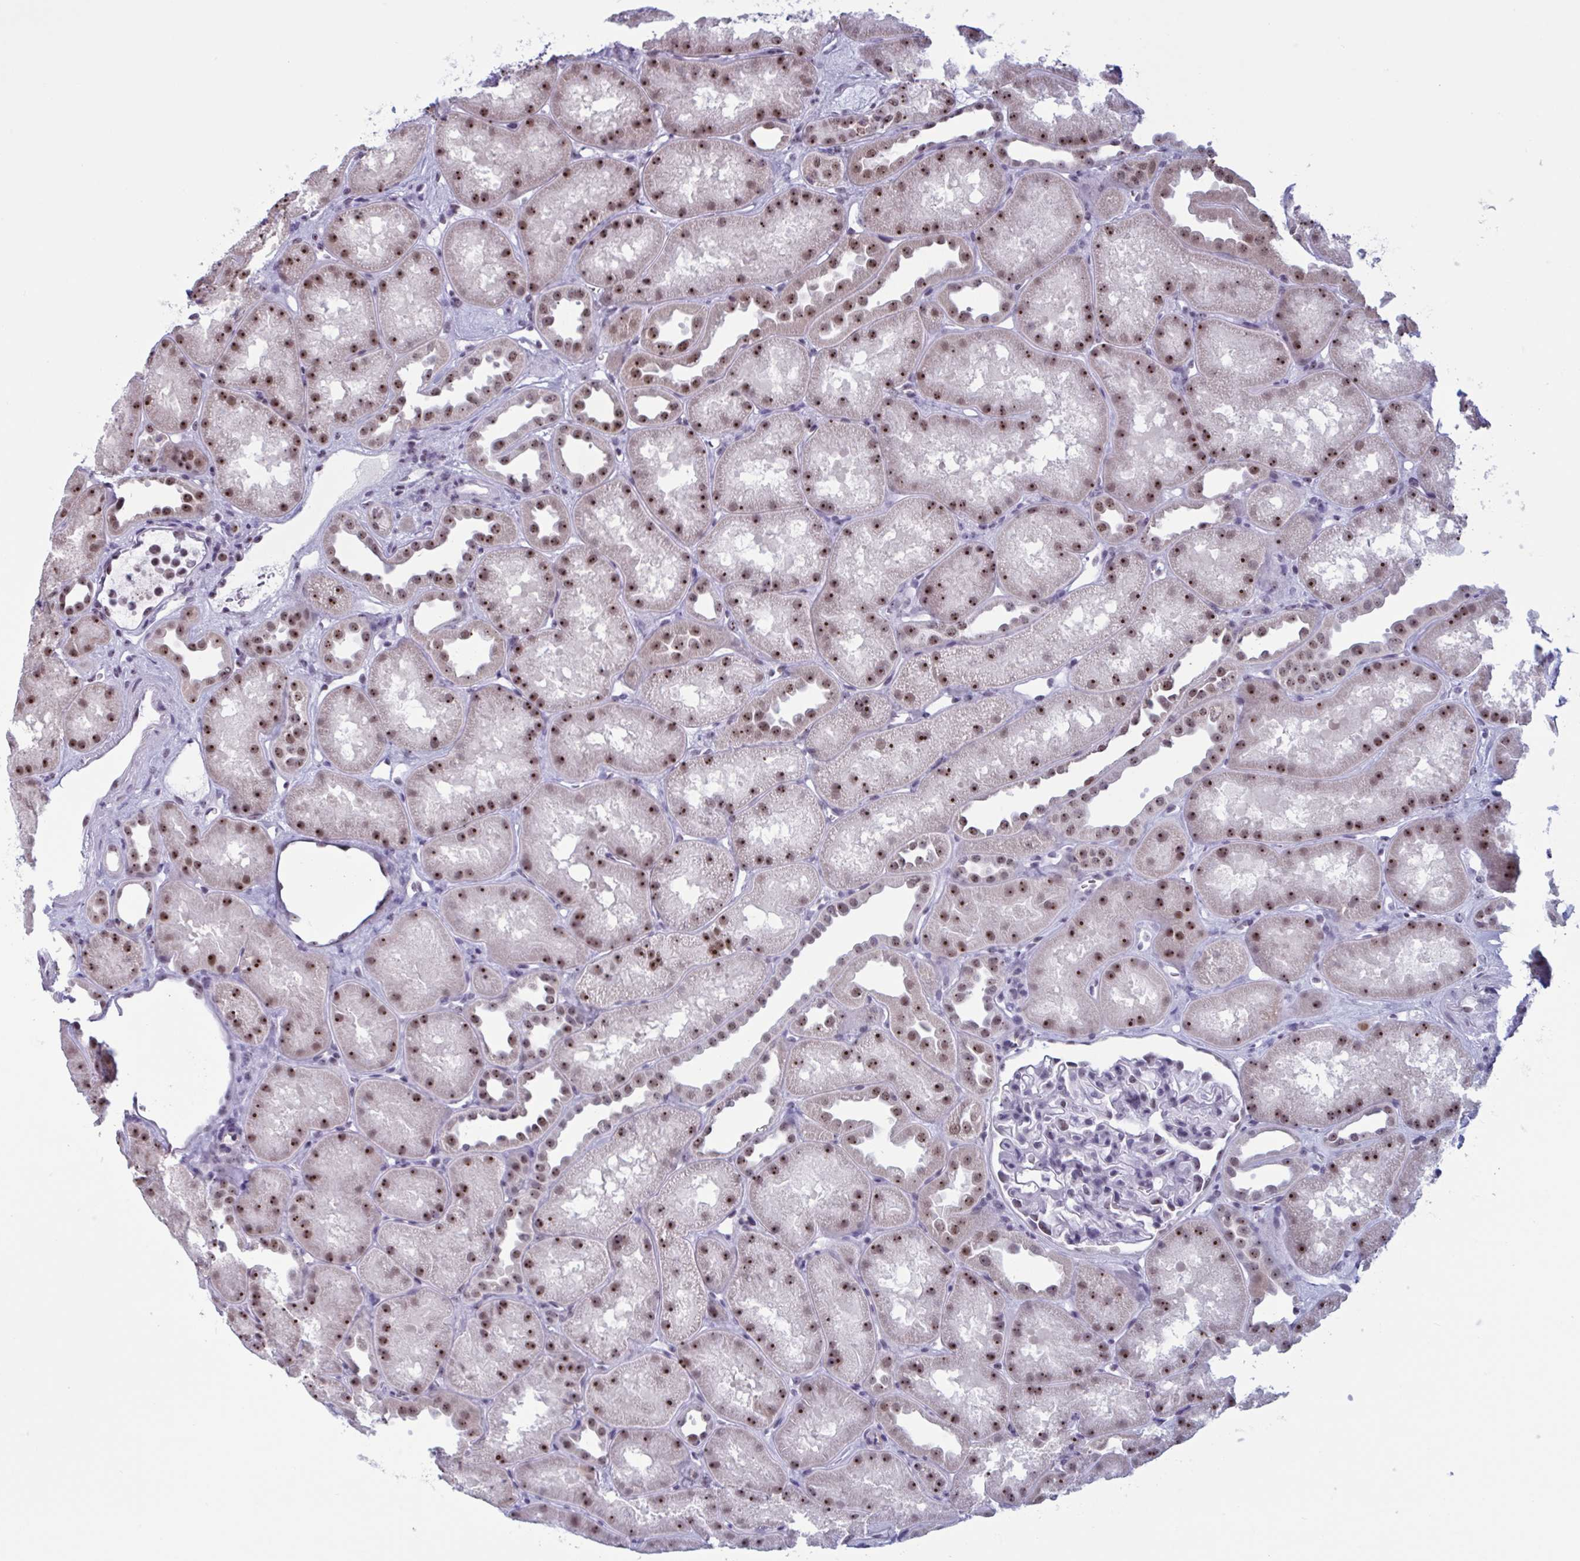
{"staining": {"intensity": "negative", "quantity": "none", "location": "none"}, "tissue": "kidney", "cell_type": "Cells in glomeruli", "image_type": "normal", "snomed": [{"axis": "morphology", "description": "Normal tissue, NOS"}, {"axis": "topography", "description": "Kidney"}], "caption": "This is a micrograph of IHC staining of benign kidney, which shows no expression in cells in glomeruli.", "gene": "TGM6", "patient": {"sex": "male", "age": 61}}